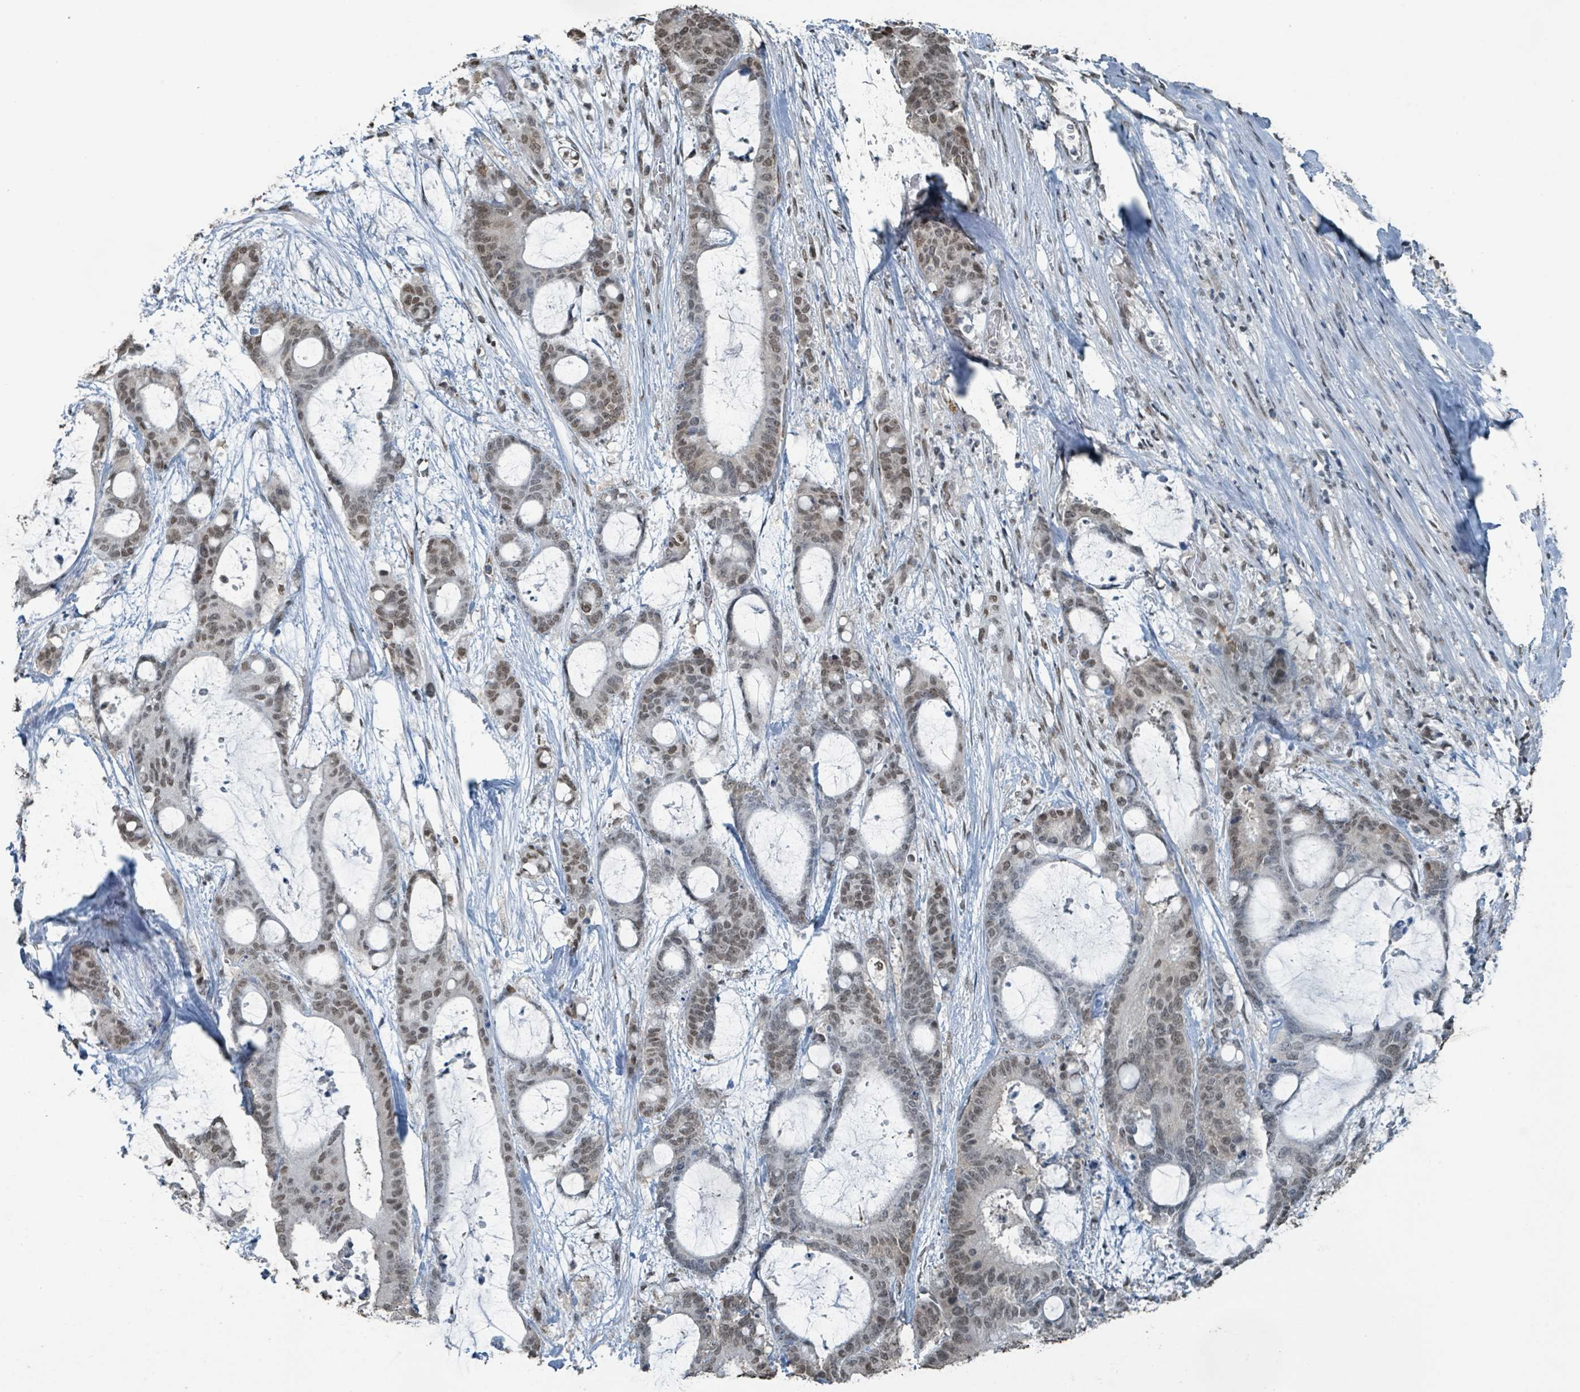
{"staining": {"intensity": "moderate", "quantity": "25%-75%", "location": "nuclear"}, "tissue": "liver cancer", "cell_type": "Tumor cells", "image_type": "cancer", "snomed": [{"axis": "morphology", "description": "Normal tissue, NOS"}, {"axis": "morphology", "description": "Cholangiocarcinoma"}, {"axis": "topography", "description": "Liver"}, {"axis": "topography", "description": "Peripheral nerve tissue"}], "caption": "A histopathology image of human liver cancer (cholangiocarcinoma) stained for a protein displays moderate nuclear brown staining in tumor cells.", "gene": "PHIP", "patient": {"sex": "female", "age": 73}}